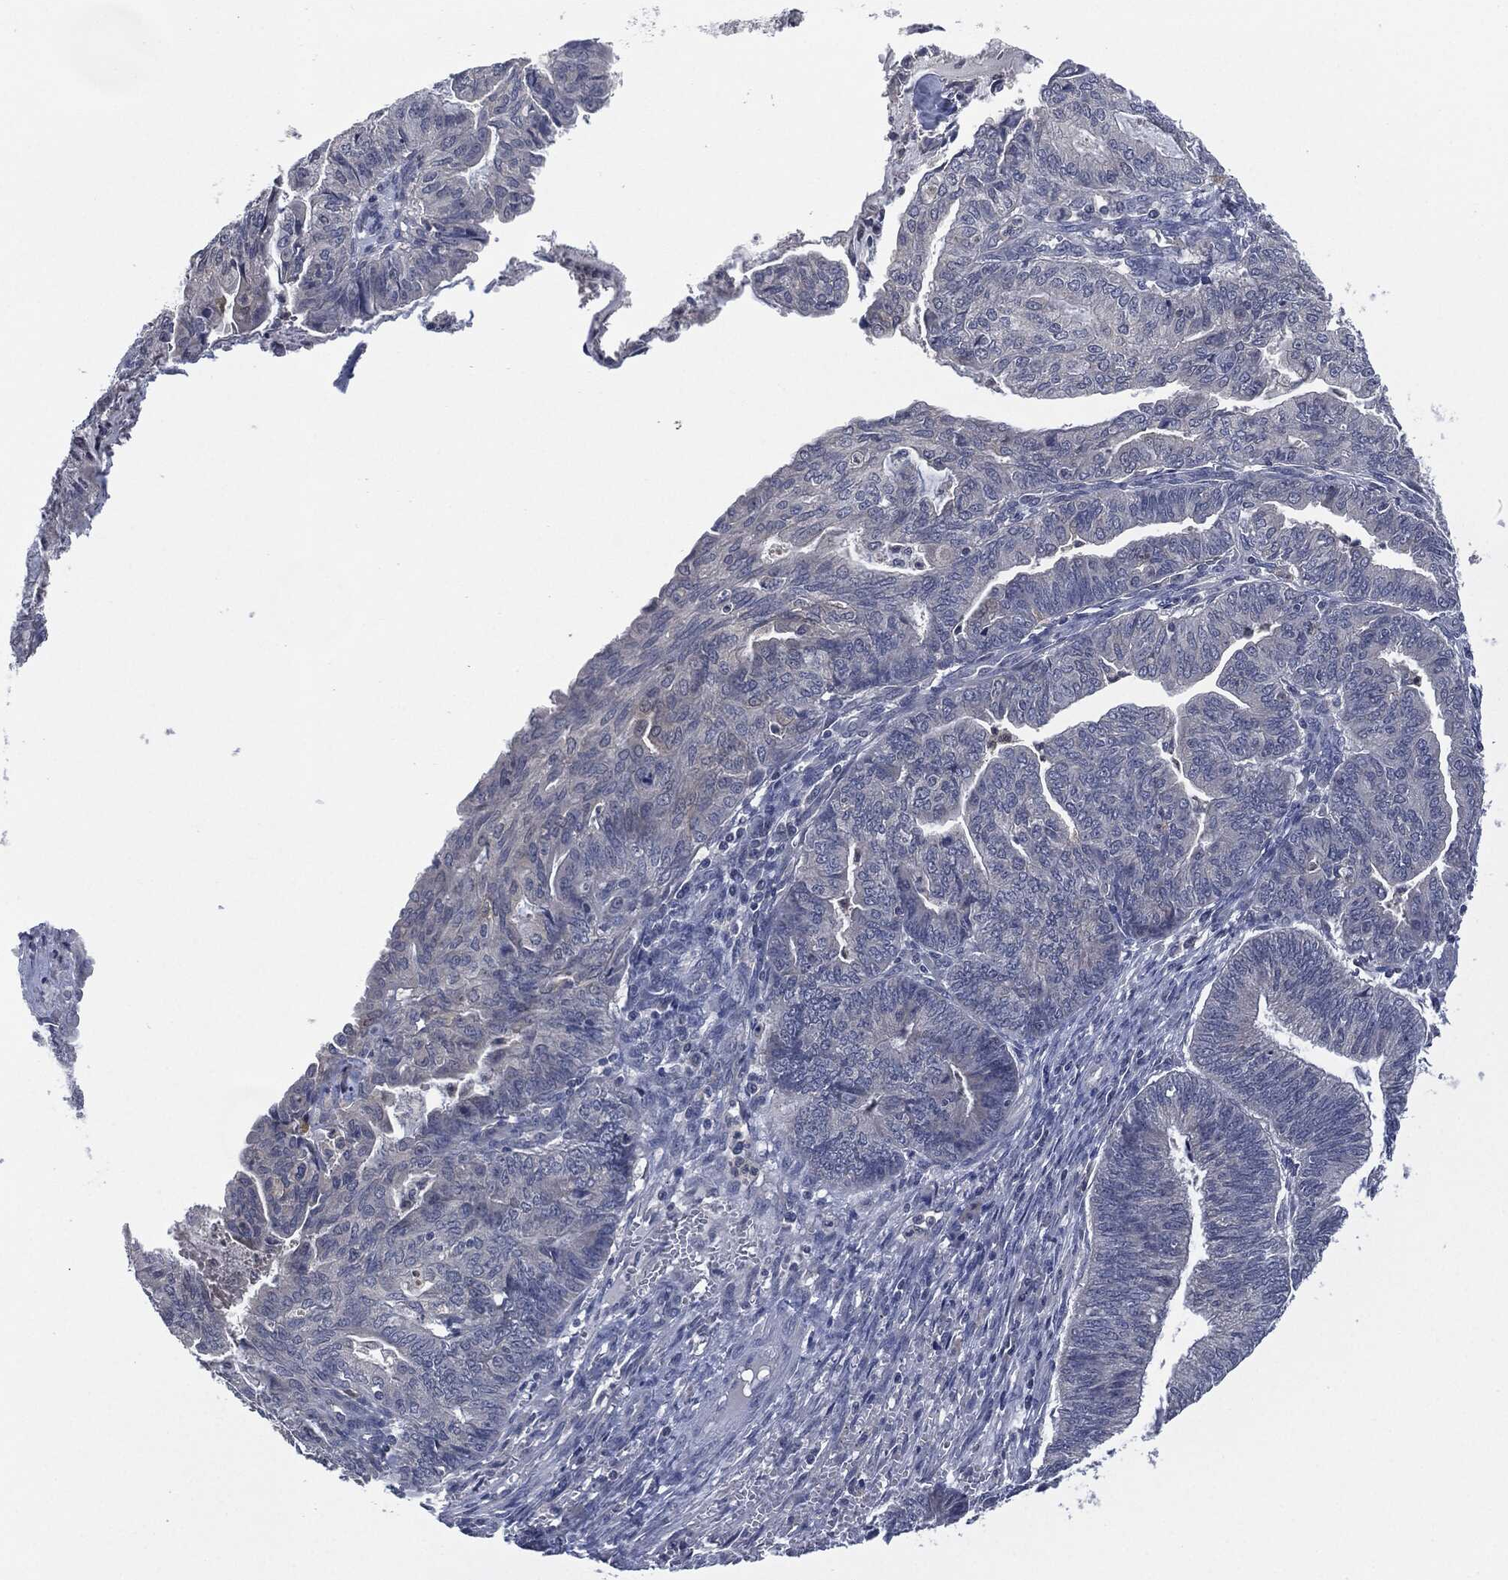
{"staining": {"intensity": "negative", "quantity": "none", "location": "none"}, "tissue": "endometrial cancer", "cell_type": "Tumor cells", "image_type": "cancer", "snomed": [{"axis": "morphology", "description": "Adenocarcinoma, NOS"}, {"axis": "topography", "description": "Endometrium"}], "caption": "Endometrial cancer was stained to show a protein in brown. There is no significant expression in tumor cells.", "gene": "IL1RN", "patient": {"sex": "female", "age": 82}}